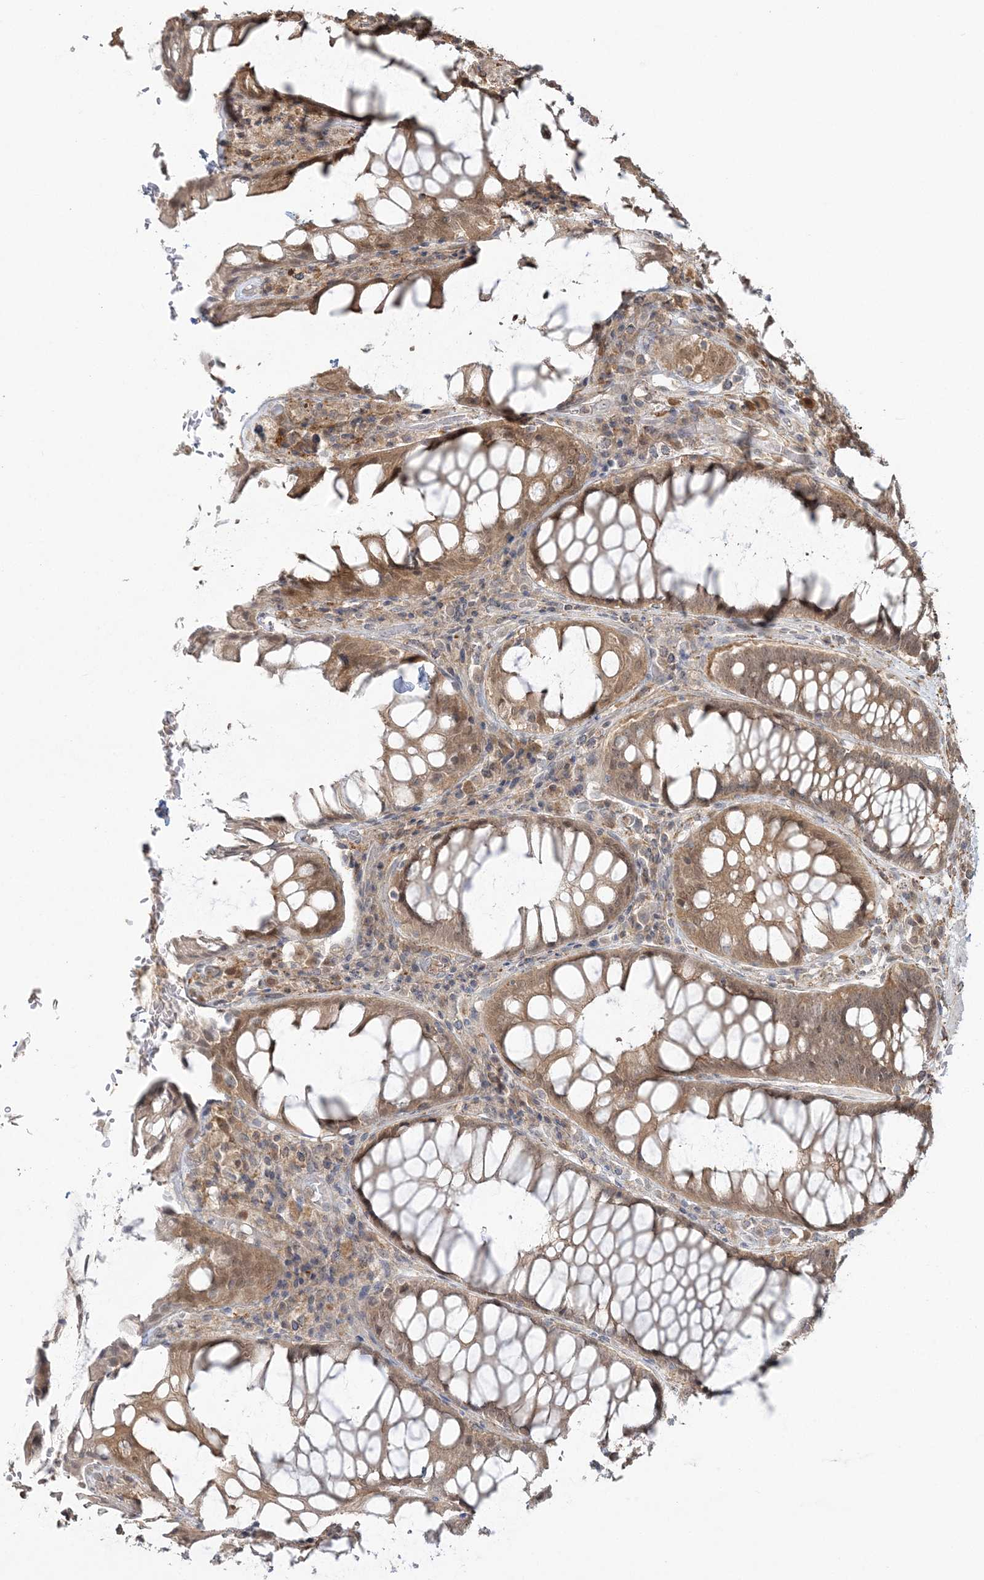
{"staining": {"intensity": "moderate", "quantity": ">75%", "location": "cytoplasmic/membranous"}, "tissue": "rectum", "cell_type": "Glandular cells", "image_type": "normal", "snomed": [{"axis": "morphology", "description": "Normal tissue, NOS"}, {"axis": "topography", "description": "Rectum"}], "caption": "Approximately >75% of glandular cells in unremarkable rectum display moderate cytoplasmic/membranous protein staining as visualized by brown immunohistochemical staining.", "gene": "CAB39", "patient": {"sex": "male", "age": 64}}